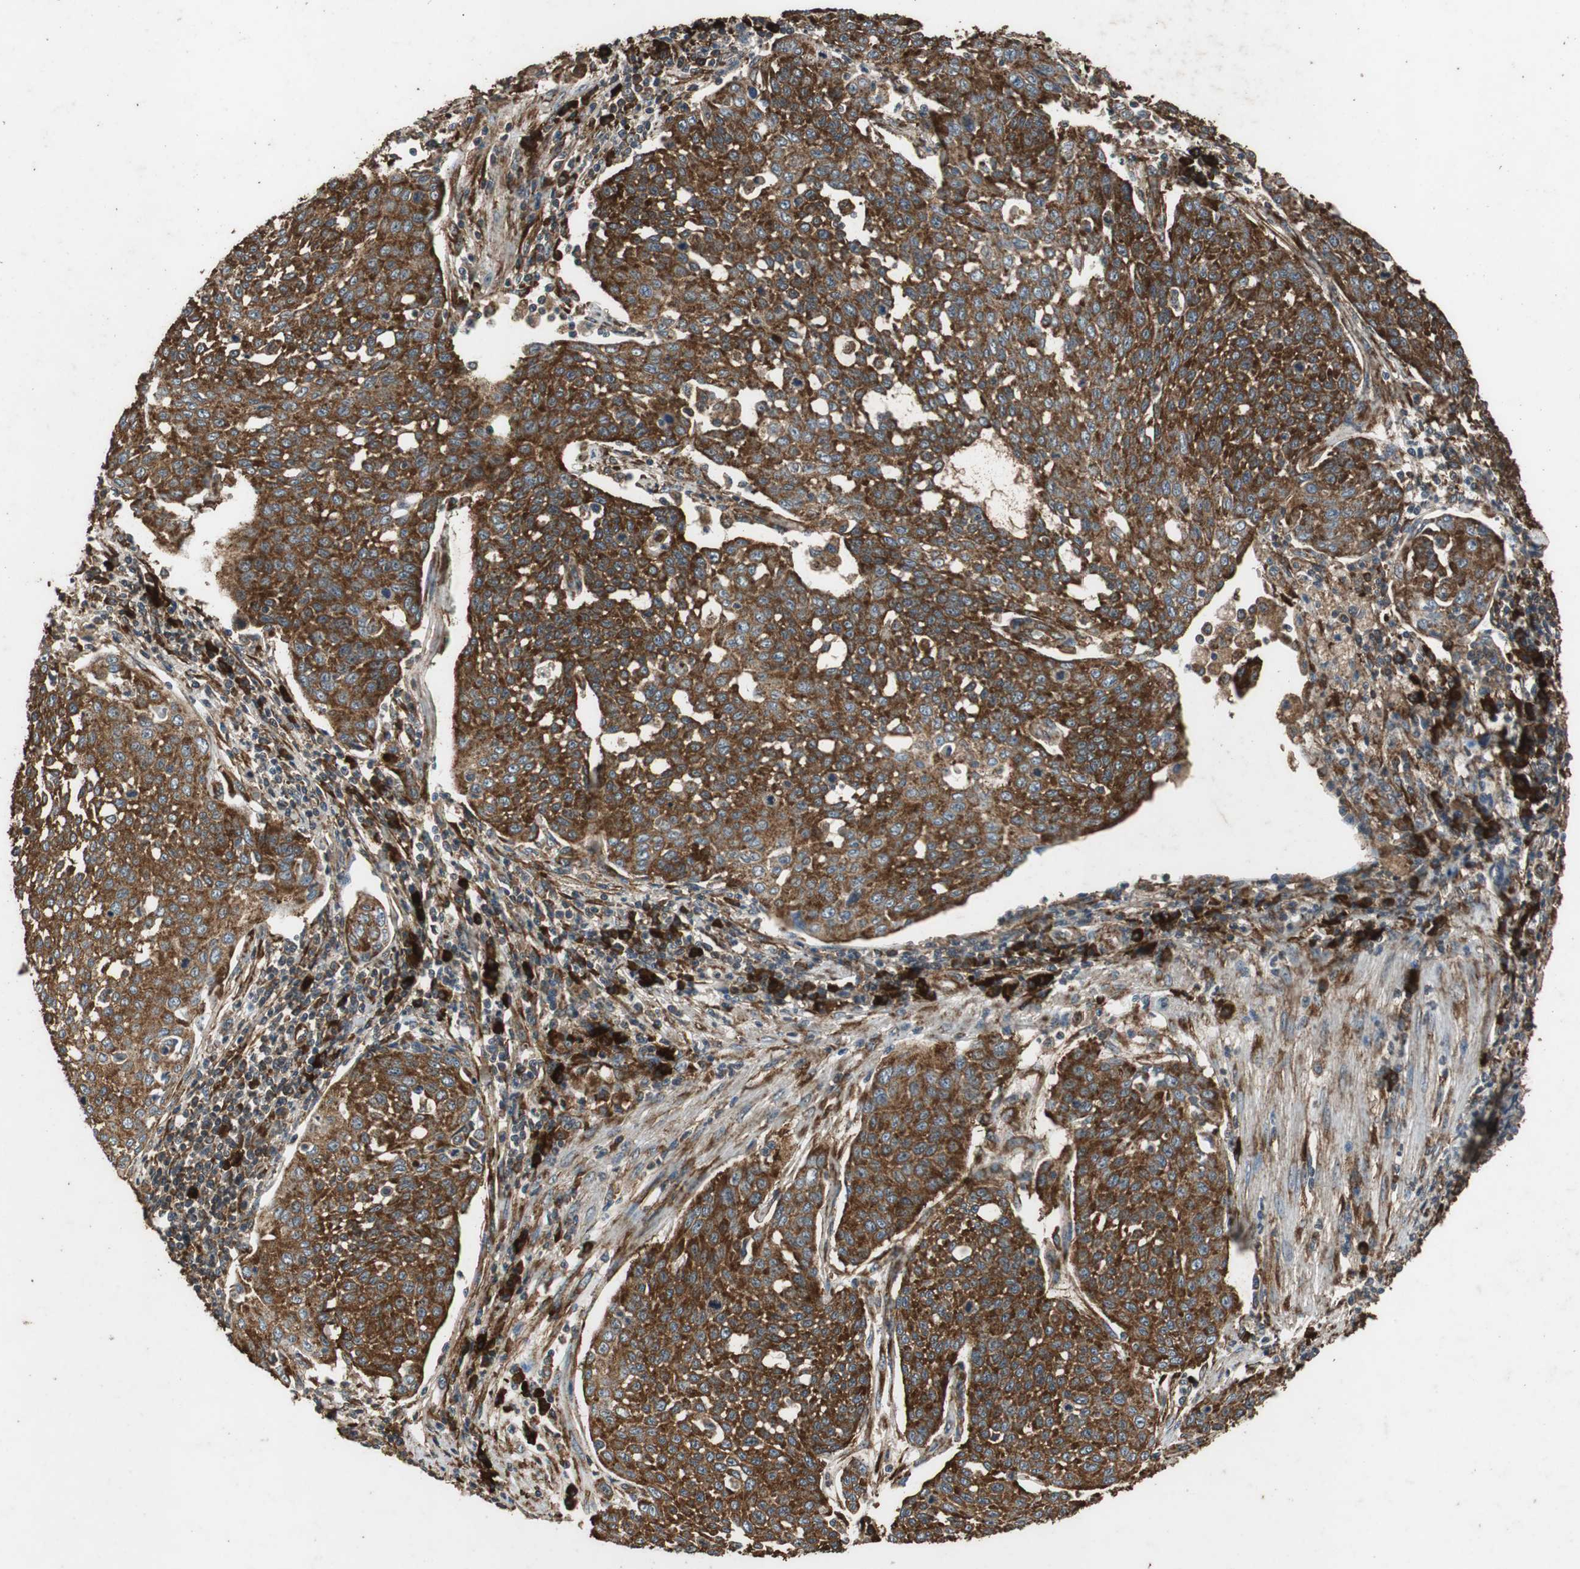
{"staining": {"intensity": "strong", "quantity": ">75%", "location": "cytoplasmic/membranous"}, "tissue": "cervical cancer", "cell_type": "Tumor cells", "image_type": "cancer", "snomed": [{"axis": "morphology", "description": "Squamous cell carcinoma, NOS"}, {"axis": "topography", "description": "Cervix"}], "caption": "This histopathology image exhibits cervical cancer stained with immunohistochemistry (IHC) to label a protein in brown. The cytoplasmic/membranous of tumor cells show strong positivity for the protein. Nuclei are counter-stained blue.", "gene": "NAA10", "patient": {"sex": "female", "age": 34}}